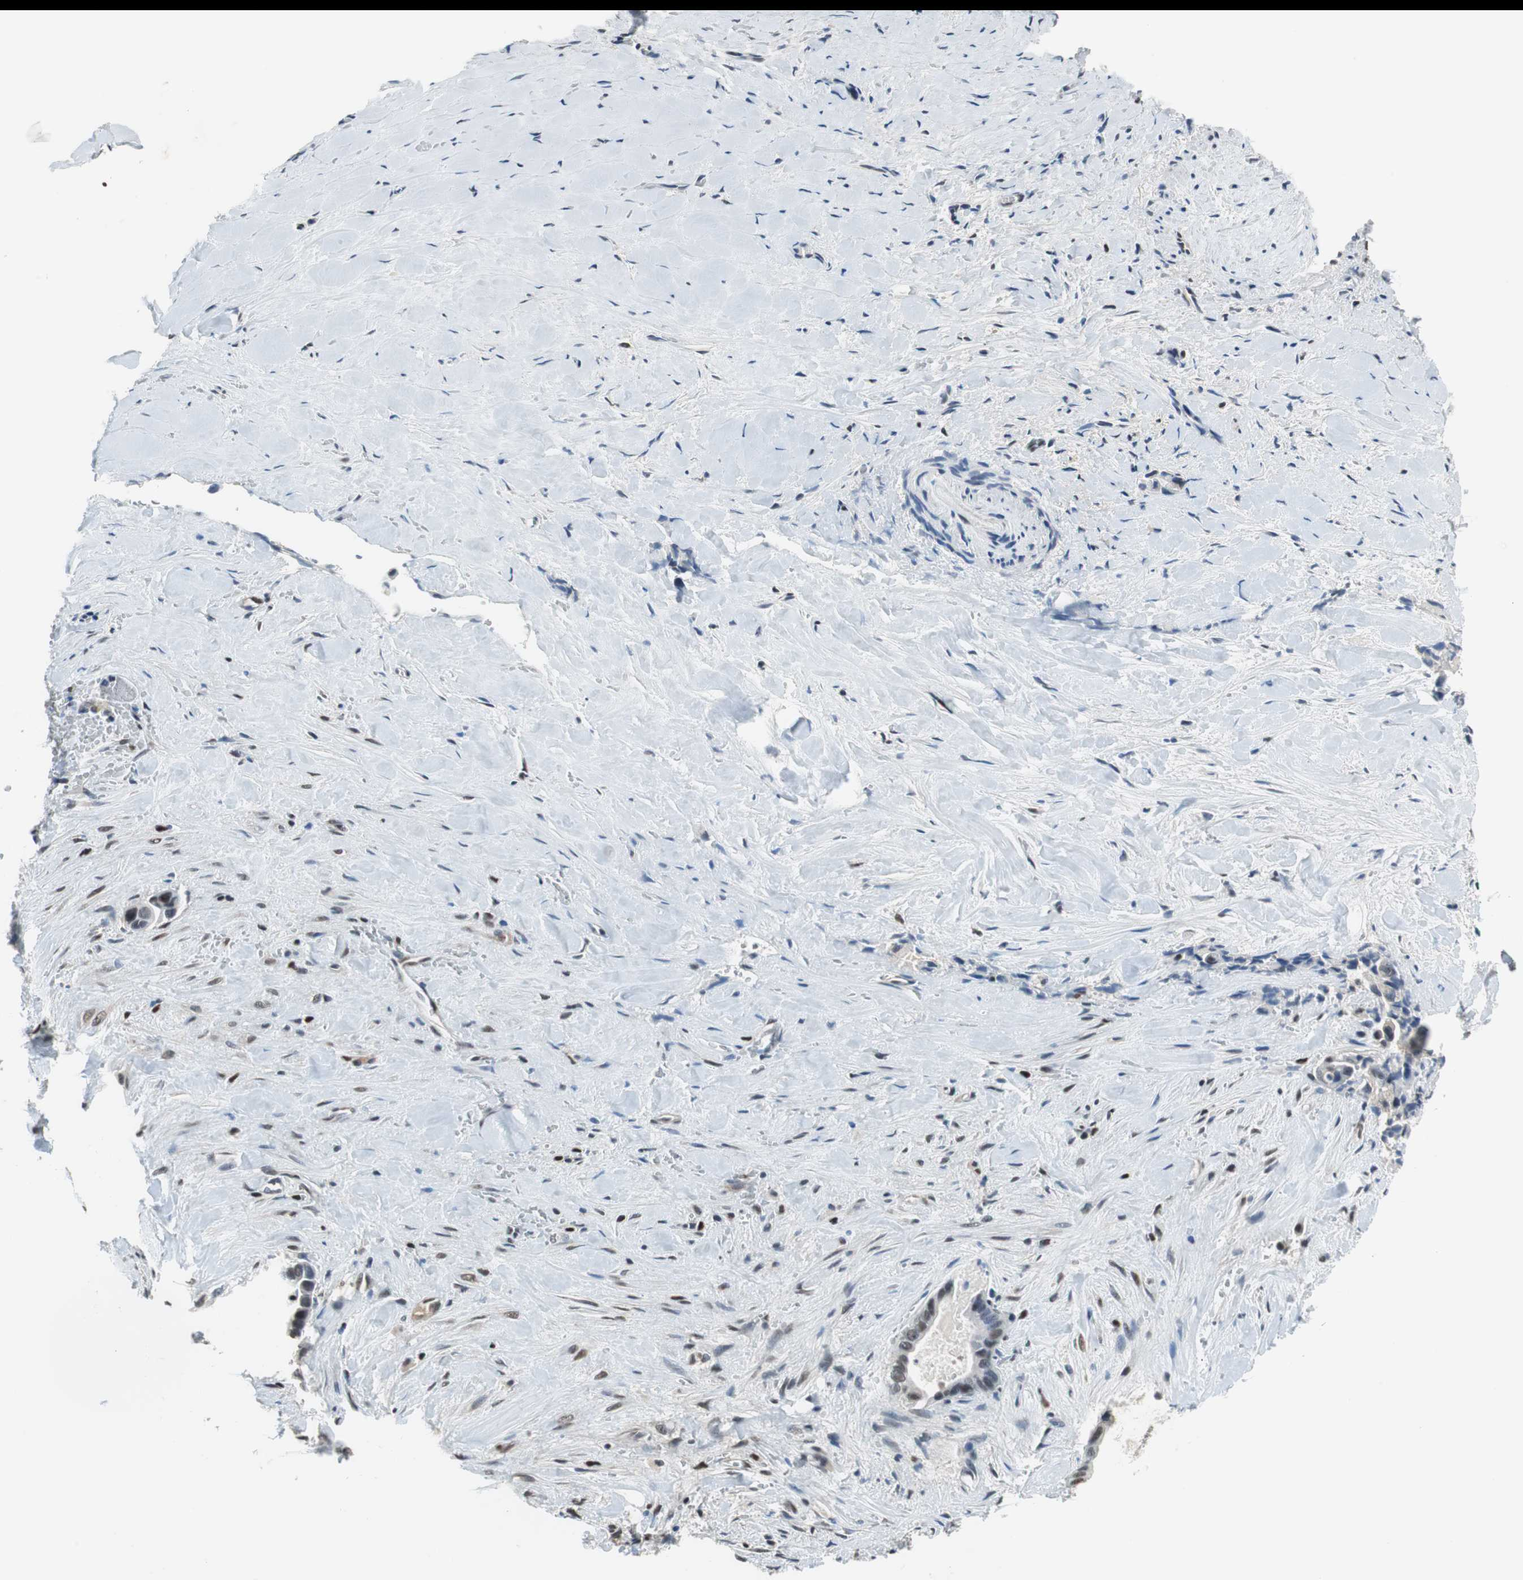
{"staining": {"intensity": "moderate", "quantity": "25%-75%", "location": "nuclear"}, "tissue": "liver cancer", "cell_type": "Tumor cells", "image_type": "cancer", "snomed": [{"axis": "morphology", "description": "Cholangiocarcinoma"}, {"axis": "topography", "description": "Liver"}], "caption": "High-power microscopy captured an immunohistochemistry (IHC) image of liver cholangiocarcinoma, revealing moderate nuclear staining in about 25%-75% of tumor cells. (Brightfield microscopy of DAB IHC at high magnification).", "gene": "MAFB", "patient": {"sex": "female", "age": 55}}